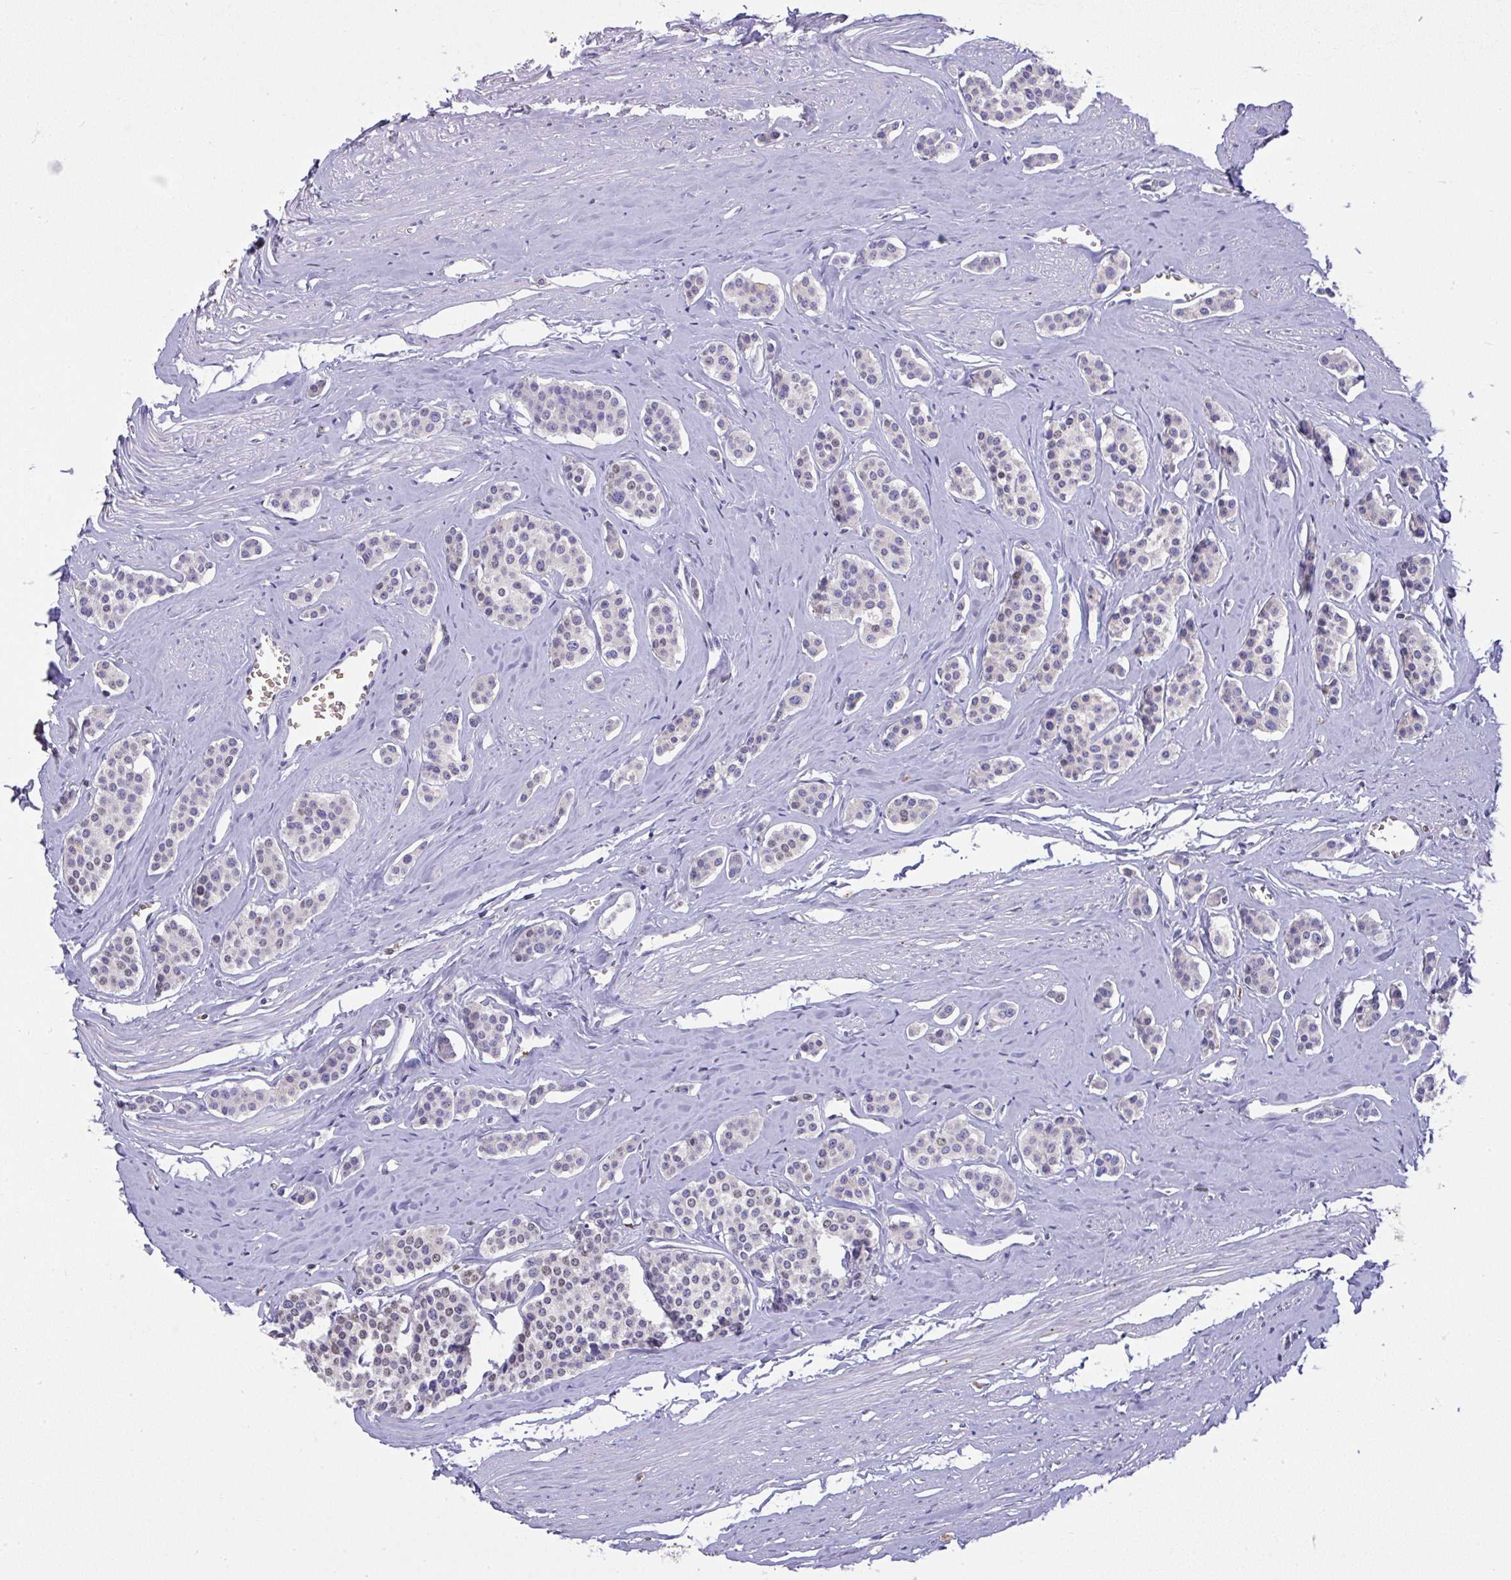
{"staining": {"intensity": "negative", "quantity": "none", "location": "none"}, "tissue": "carcinoid", "cell_type": "Tumor cells", "image_type": "cancer", "snomed": [{"axis": "morphology", "description": "Carcinoid, malignant, NOS"}, {"axis": "topography", "description": "Small intestine"}], "caption": "High power microscopy histopathology image of an immunohistochemistry histopathology image of malignant carcinoid, revealing no significant positivity in tumor cells.", "gene": "SMYD5", "patient": {"sex": "male", "age": 60}}